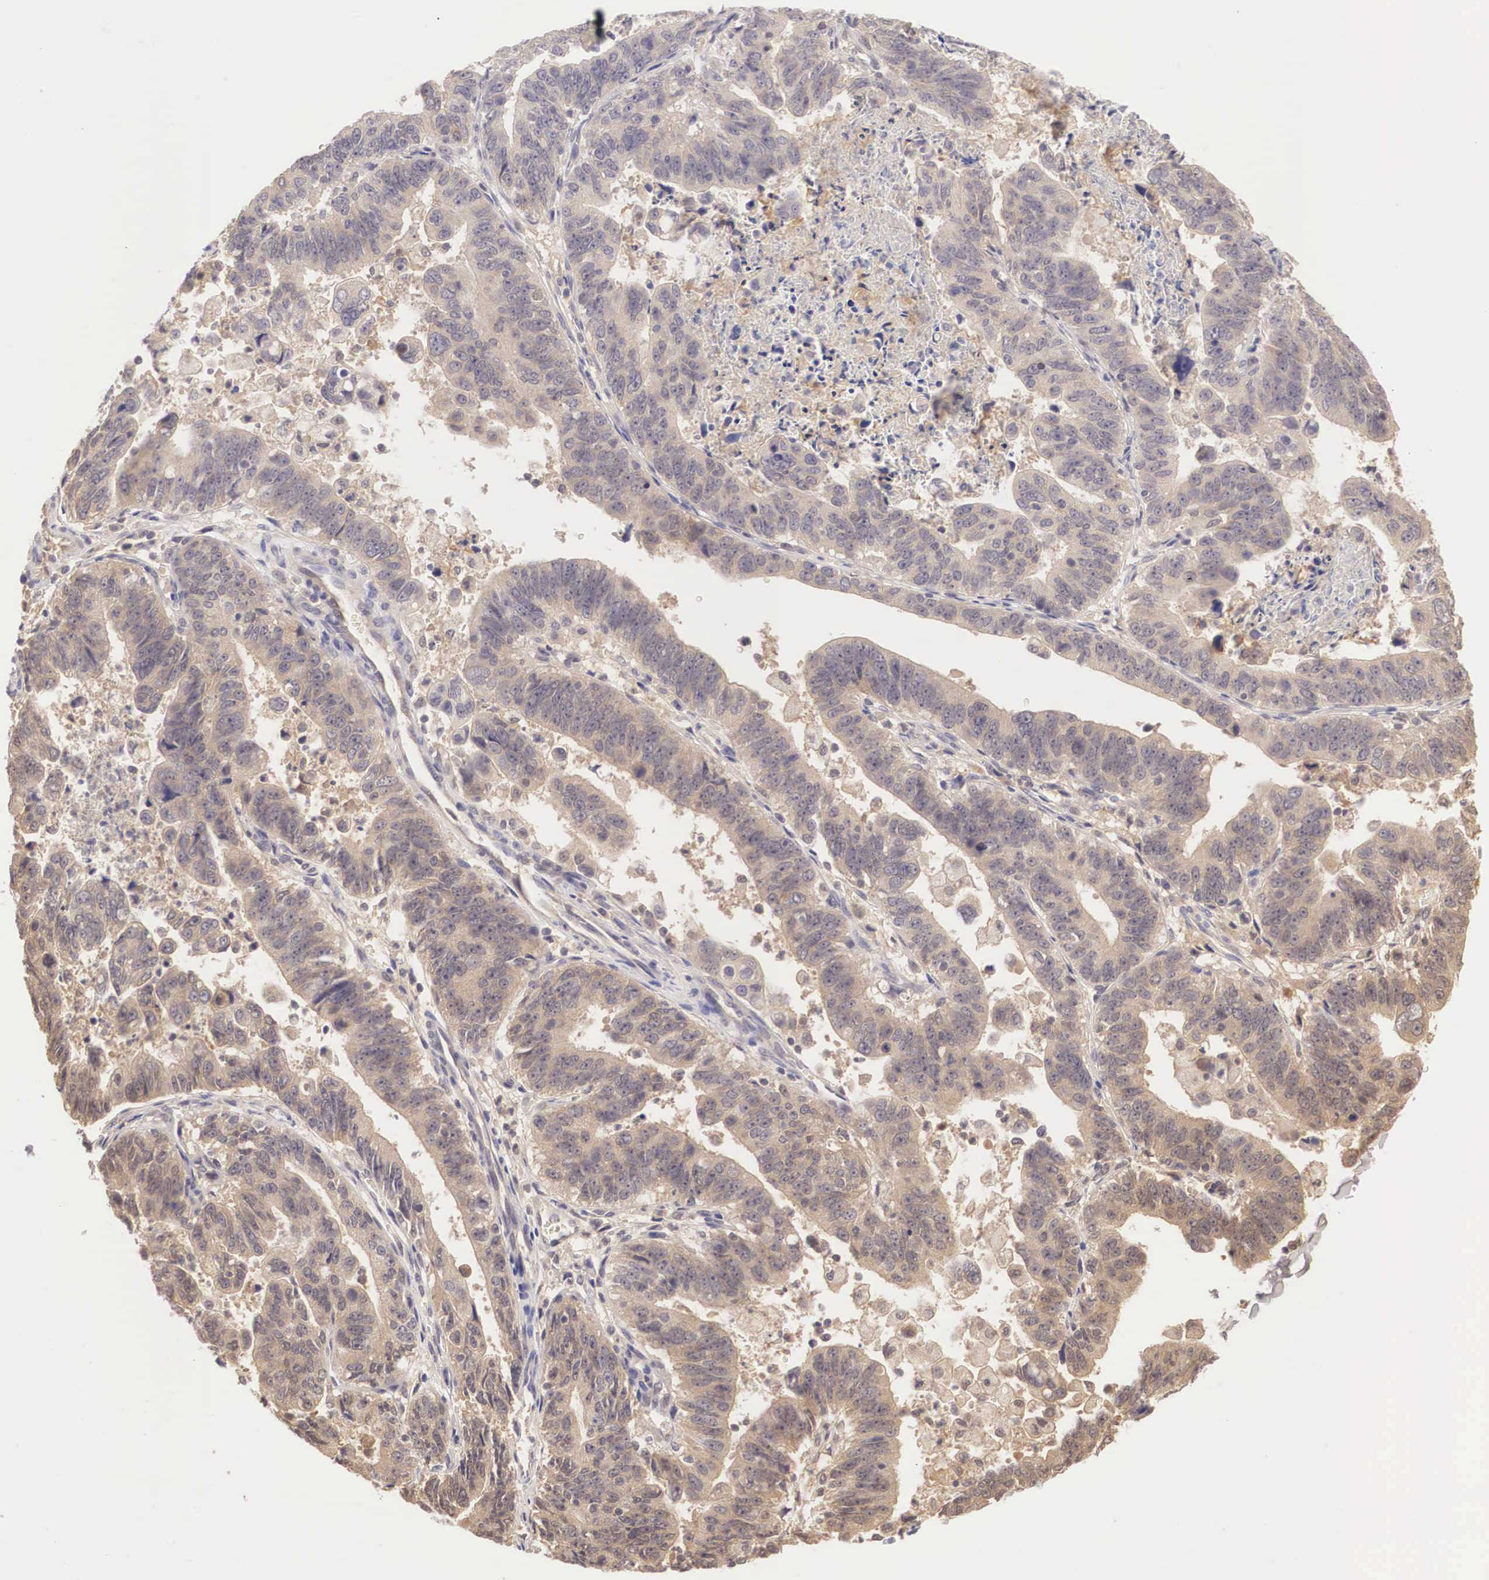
{"staining": {"intensity": "weak", "quantity": ">75%", "location": "cytoplasmic/membranous"}, "tissue": "stomach cancer", "cell_type": "Tumor cells", "image_type": "cancer", "snomed": [{"axis": "morphology", "description": "Adenocarcinoma, NOS"}, {"axis": "topography", "description": "Stomach, upper"}], "caption": "DAB immunohistochemical staining of stomach cancer (adenocarcinoma) exhibits weak cytoplasmic/membranous protein positivity in about >75% of tumor cells.", "gene": "BCL6", "patient": {"sex": "female", "age": 50}}